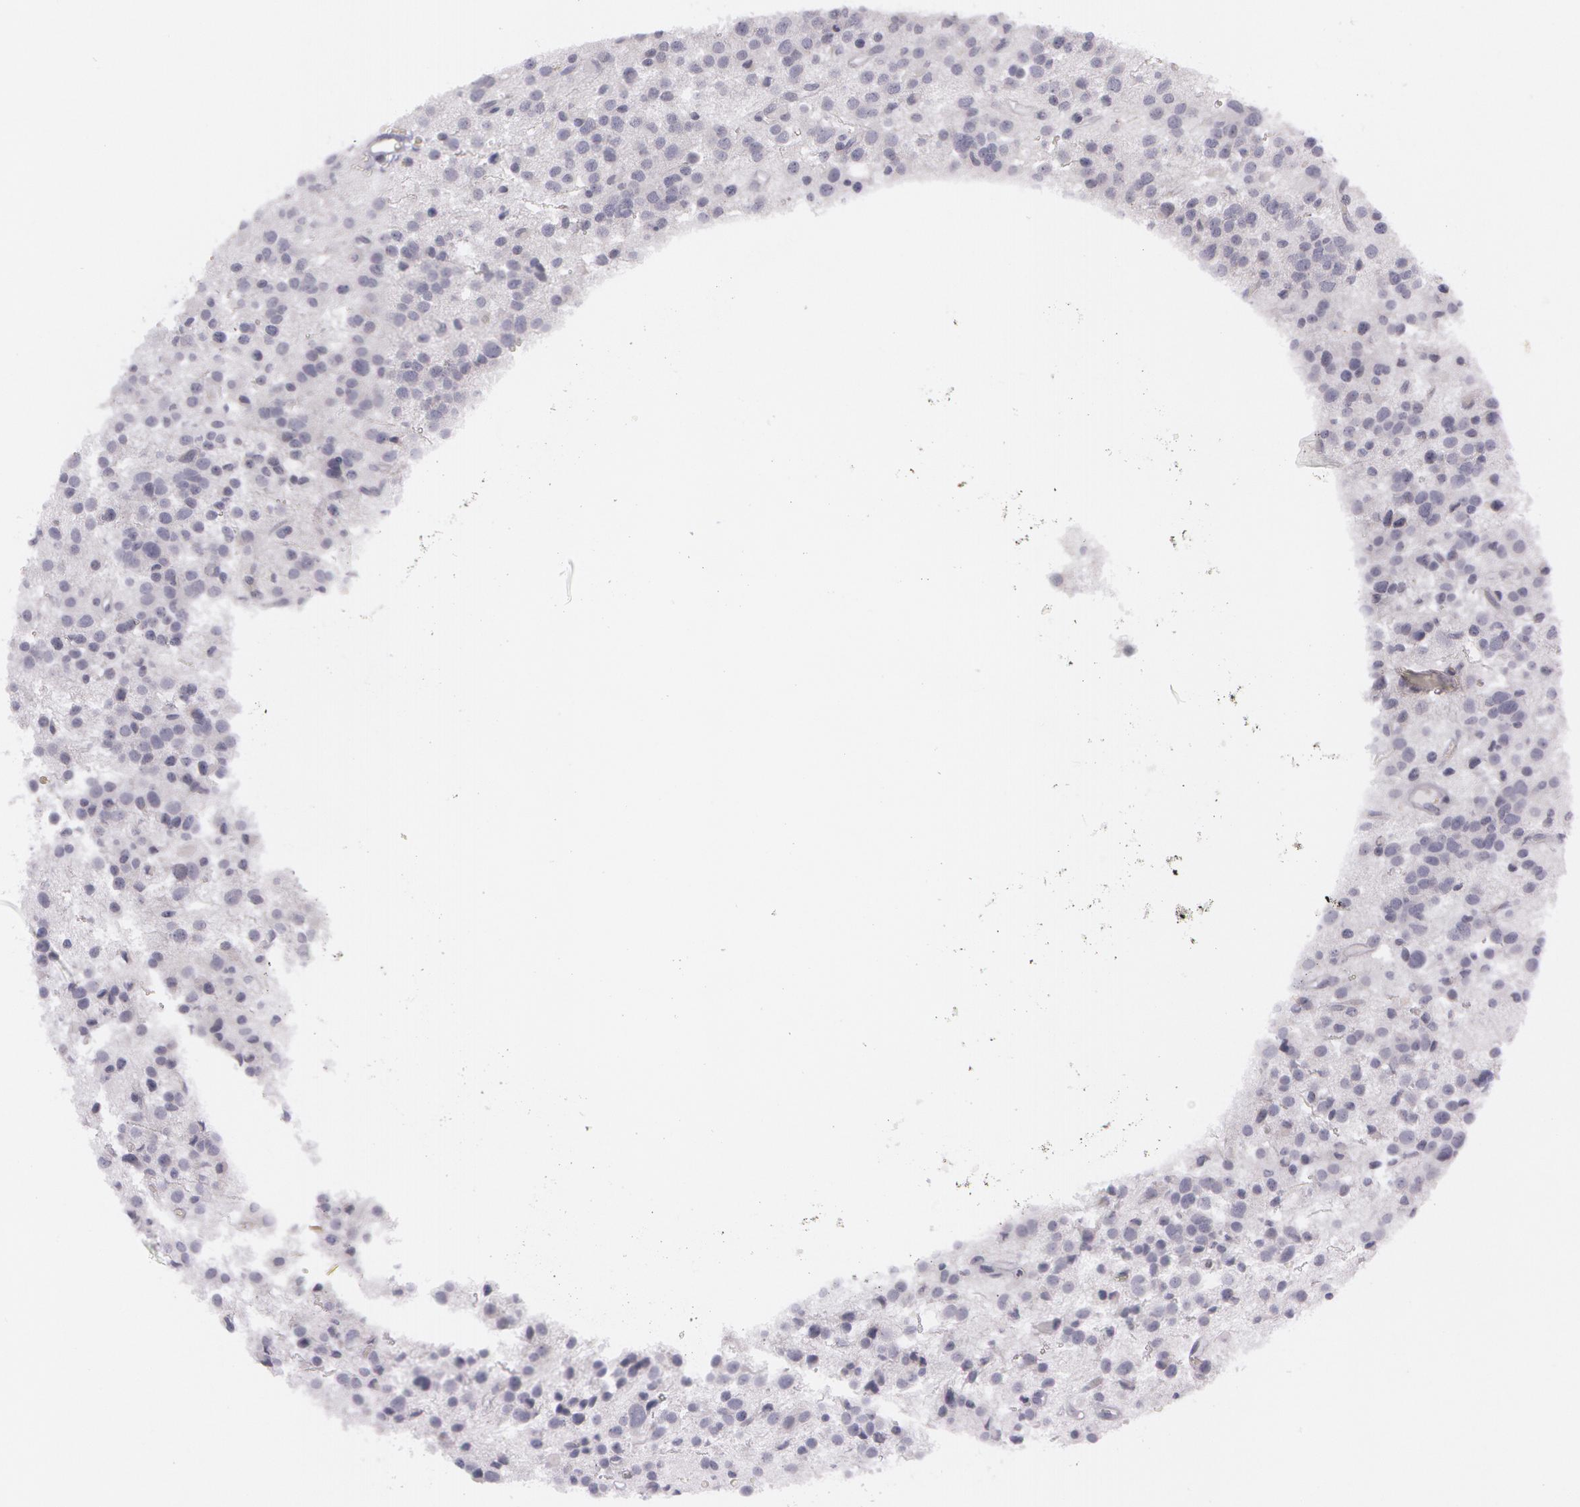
{"staining": {"intensity": "negative", "quantity": "none", "location": "none"}, "tissue": "glioma", "cell_type": "Tumor cells", "image_type": "cancer", "snomed": [{"axis": "morphology", "description": "Glioma, malignant, Low grade"}, {"axis": "topography", "description": "Brain"}], "caption": "Immunohistochemistry of human malignant glioma (low-grade) exhibits no staining in tumor cells.", "gene": "IL1RN", "patient": {"sex": "female", "age": 36}}